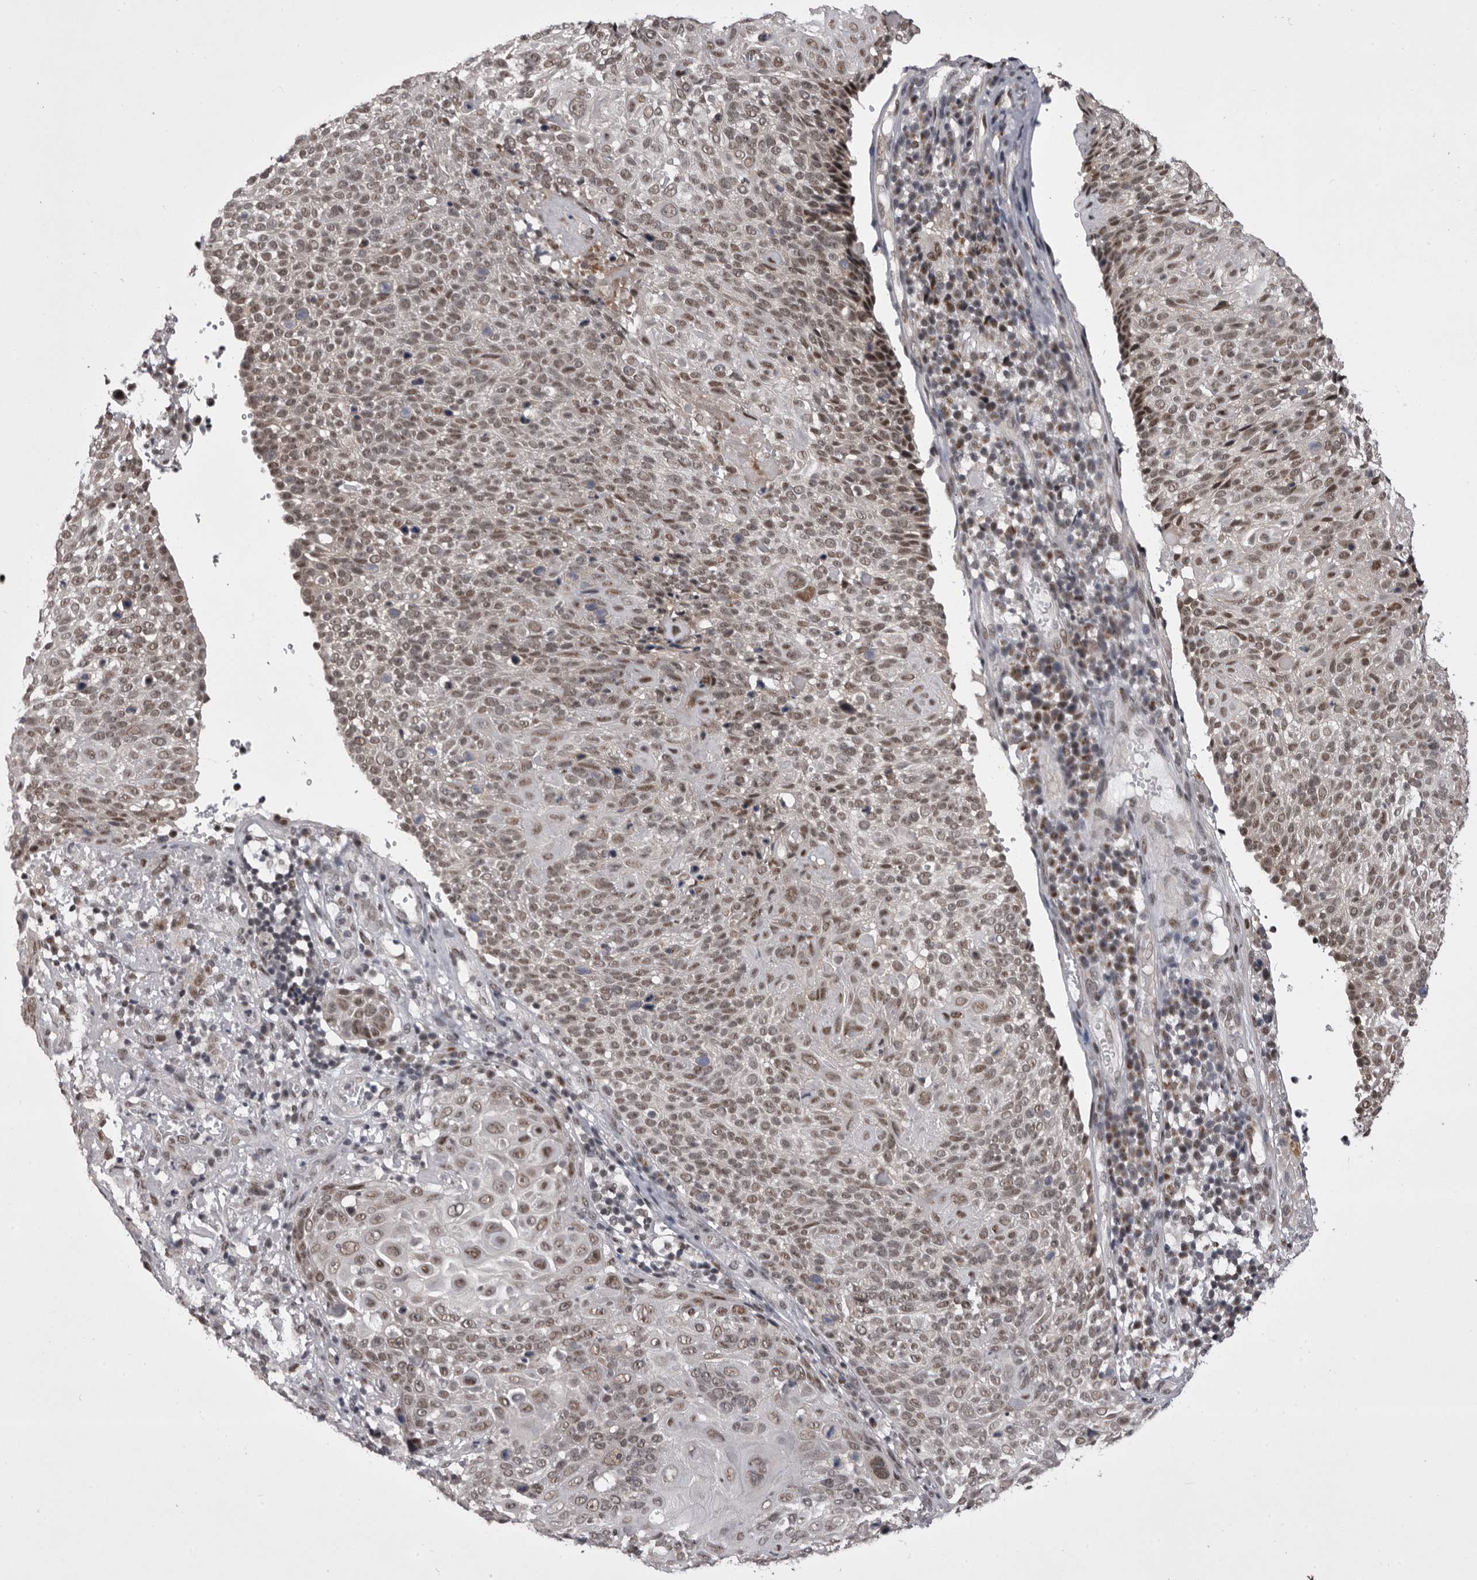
{"staining": {"intensity": "weak", "quantity": "<25%", "location": "nuclear"}, "tissue": "cervical cancer", "cell_type": "Tumor cells", "image_type": "cancer", "snomed": [{"axis": "morphology", "description": "Squamous cell carcinoma, NOS"}, {"axis": "topography", "description": "Cervix"}], "caption": "The photomicrograph demonstrates no significant positivity in tumor cells of squamous cell carcinoma (cervical).", "gene": "PRPF3", "patient": {"sex": "female", "age": 74}}